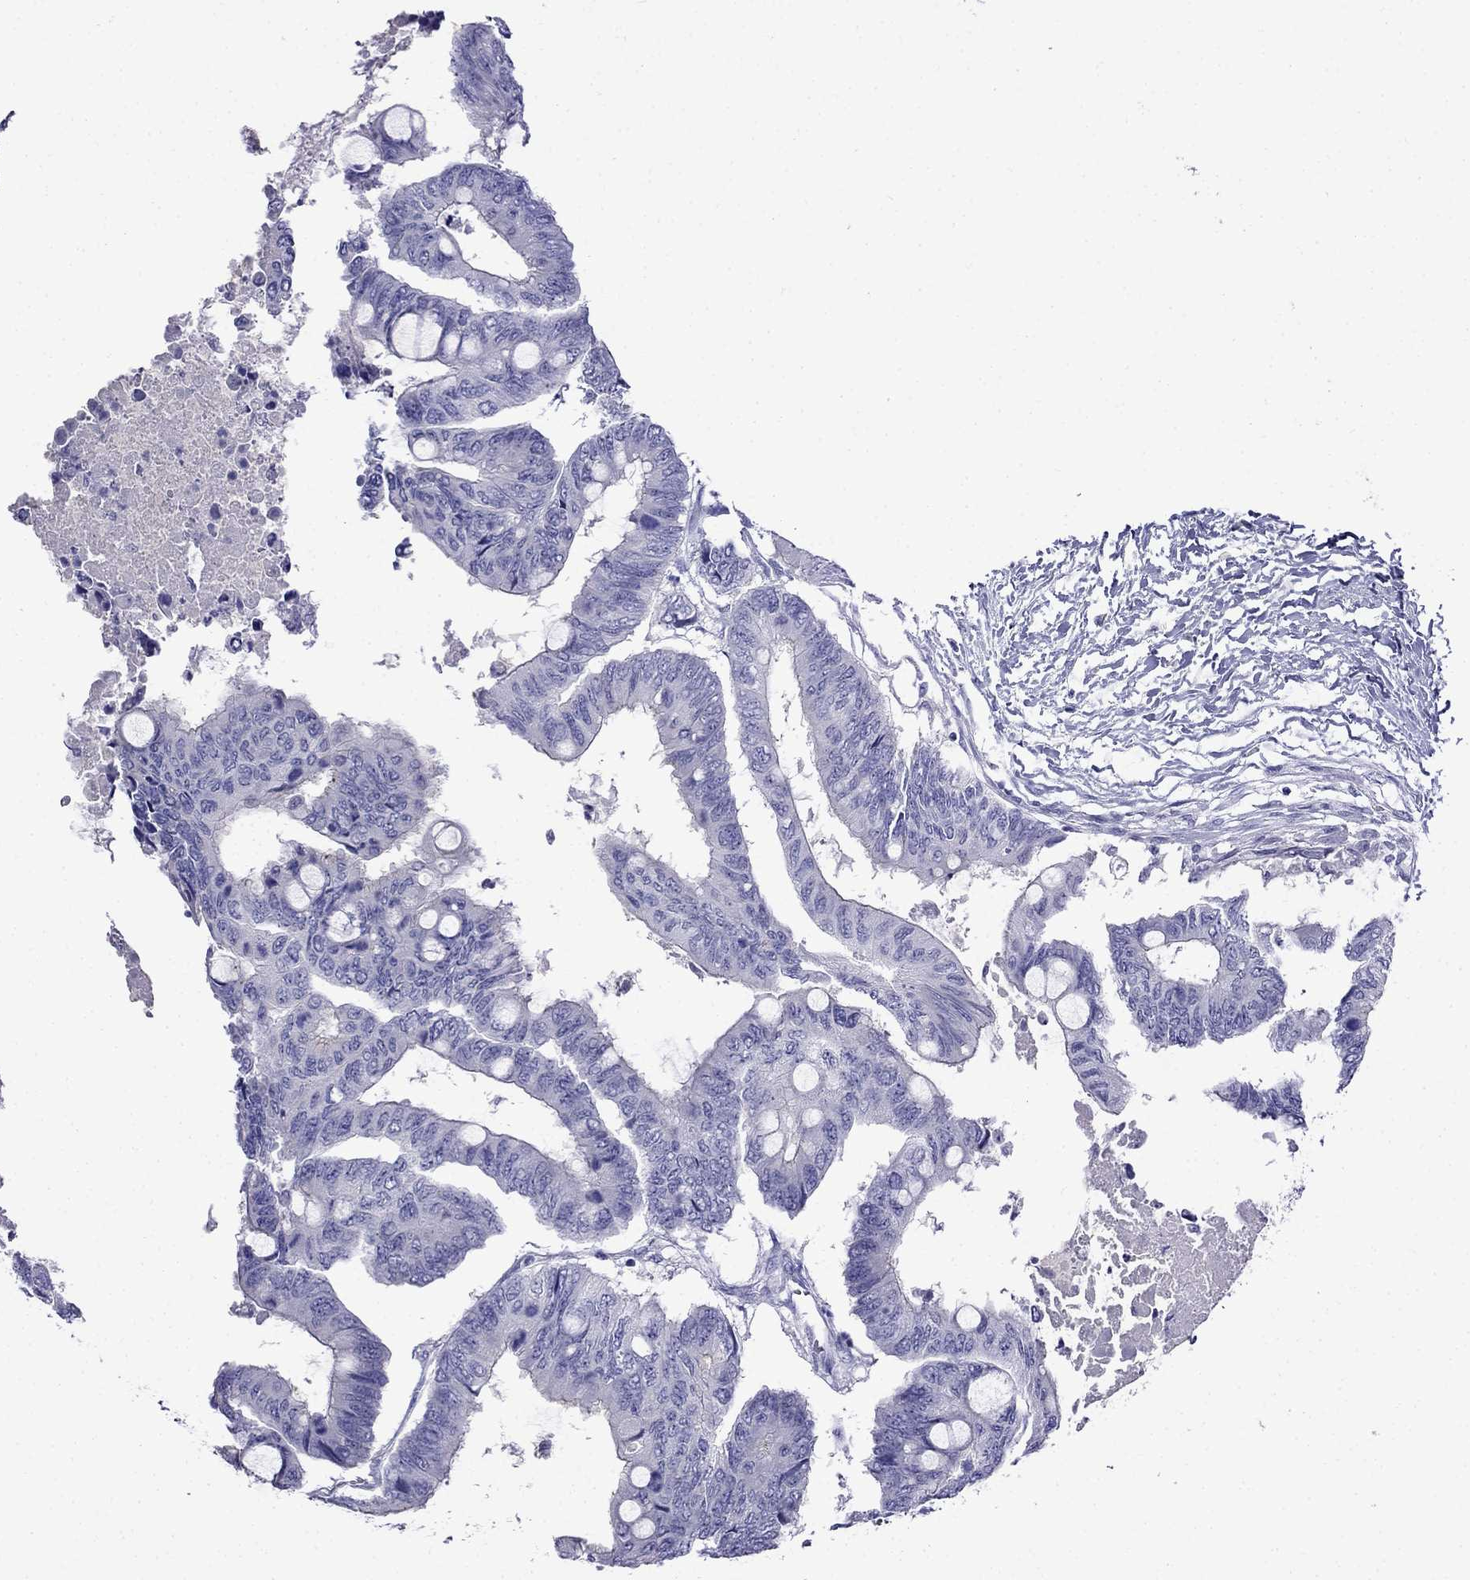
{"staining": {"intensity": "negative", "quantity": "none", "location": "none"}, "tissue": "colorectal cancer", "cell_type": "Tumor cells", "image_type": "cancer", "snomed": [{"axis": "morphology", "description": "Normal tissue, NOS"}, {"axis": "morphology", "description": "Adenocarcinoma, NOS"}, {"axis": "topography", "description": "Rectum"}, {"axis": "topography", "description": "Peripheral nerve tissue"}], "caption": "This is an IHC photomicrograph of colorectal cancer. There is no expression in tumor cells.", "gene": "PATE1", "patient": {"sex": "male", "age": 92}}